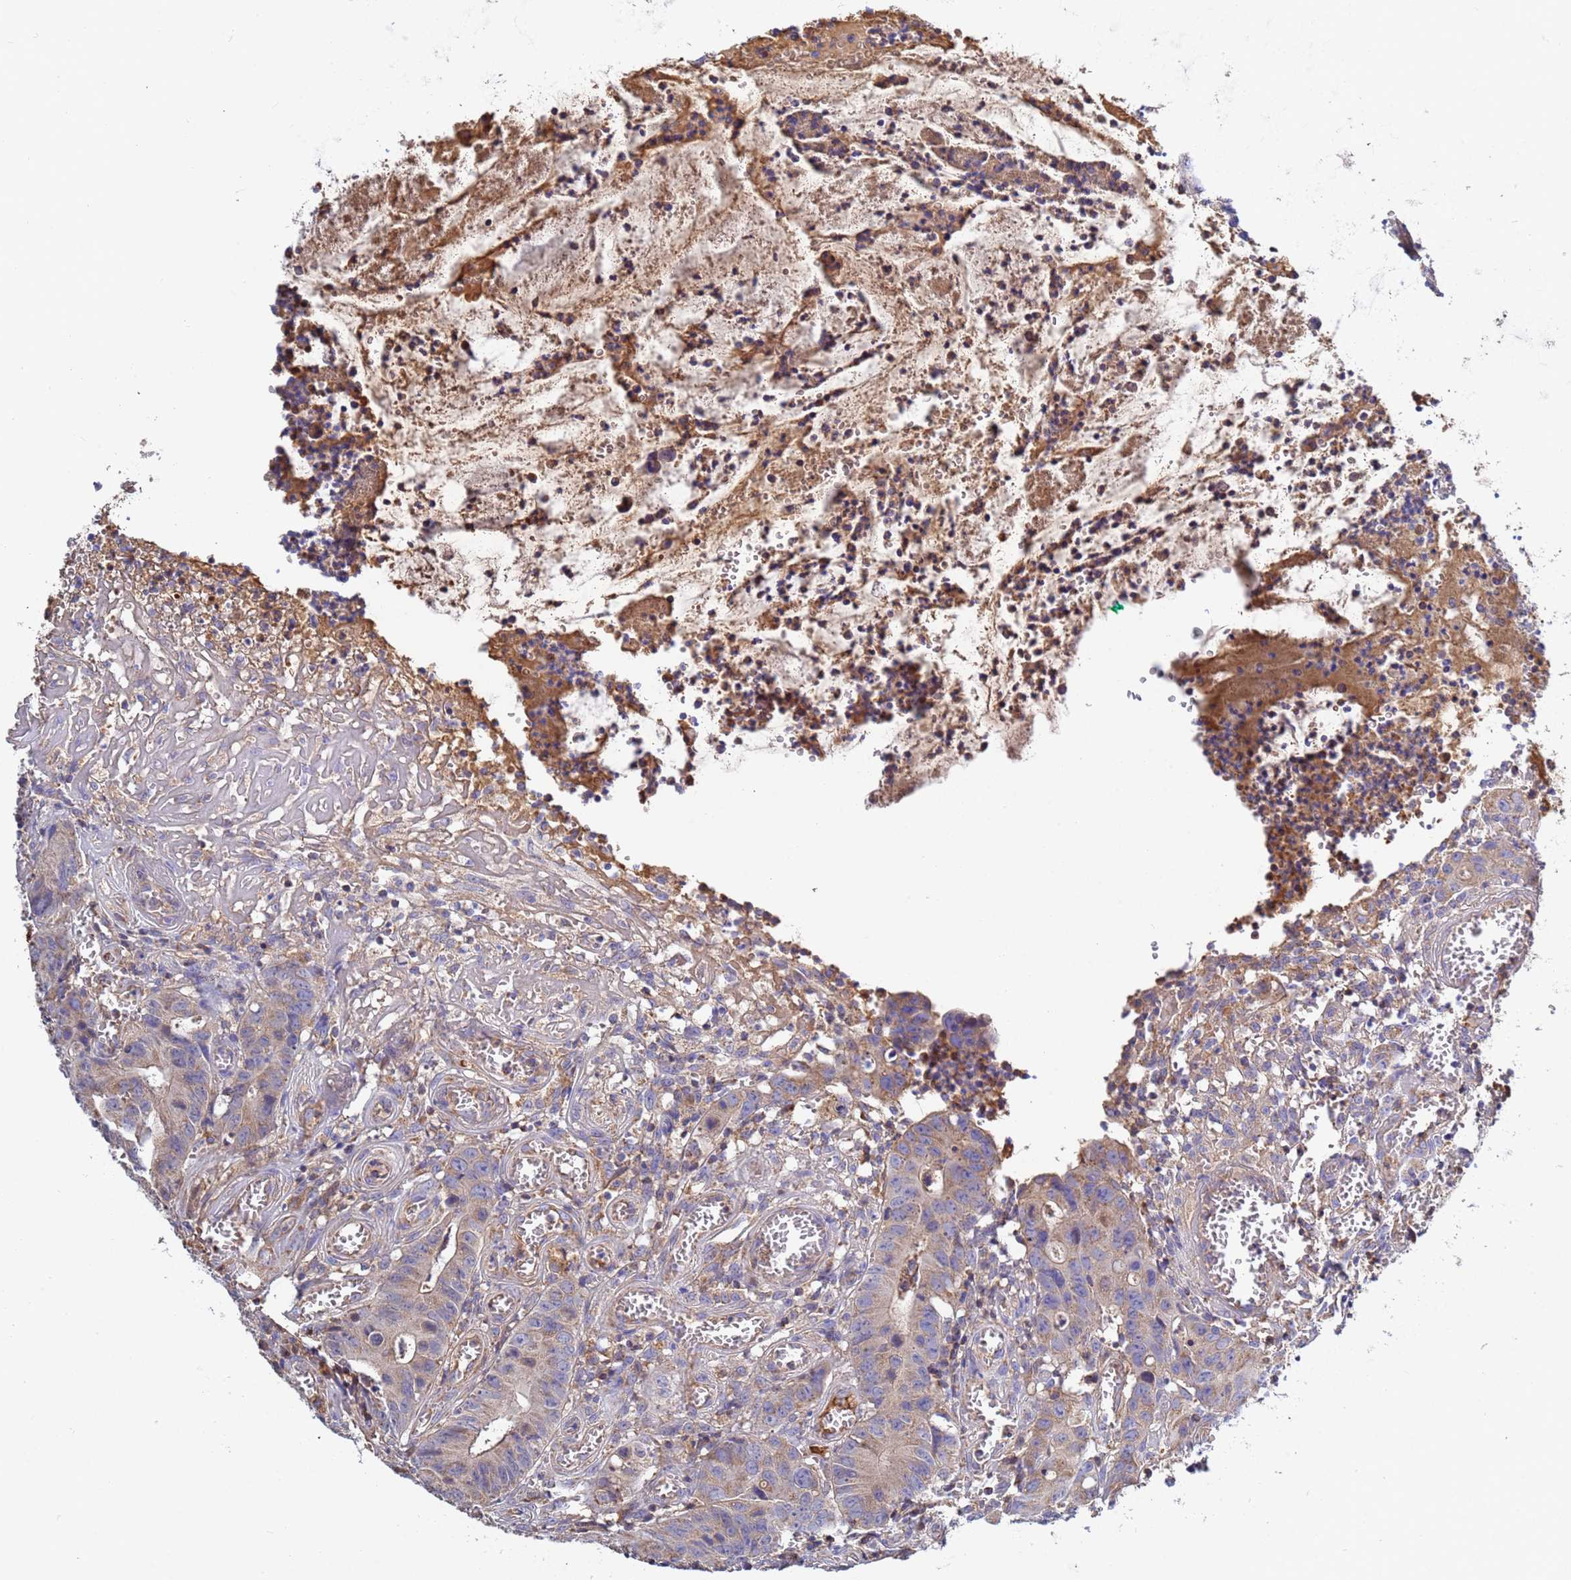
{"staining": {"intensity": "weak", "quantity": ">75%", "location": "cytoplasmic/membranous"}, "tissue": "colorectal cancer", "cell_type": "Tumor cells", "image_type": "cancer", "snomed": [{"axis": "morphology", "description": "Adenocarcinoma, NOS"}, {"axis": "topography", "description": "Colon"}], "caption": "The immunohistochemical stain shows weak cytoplasmic/membranous positivity in tumor cells of adenocarcinoma (colorectal) tissue.", "gene": "GLUD1", "patient": {"sex": "female", "age": 57}}